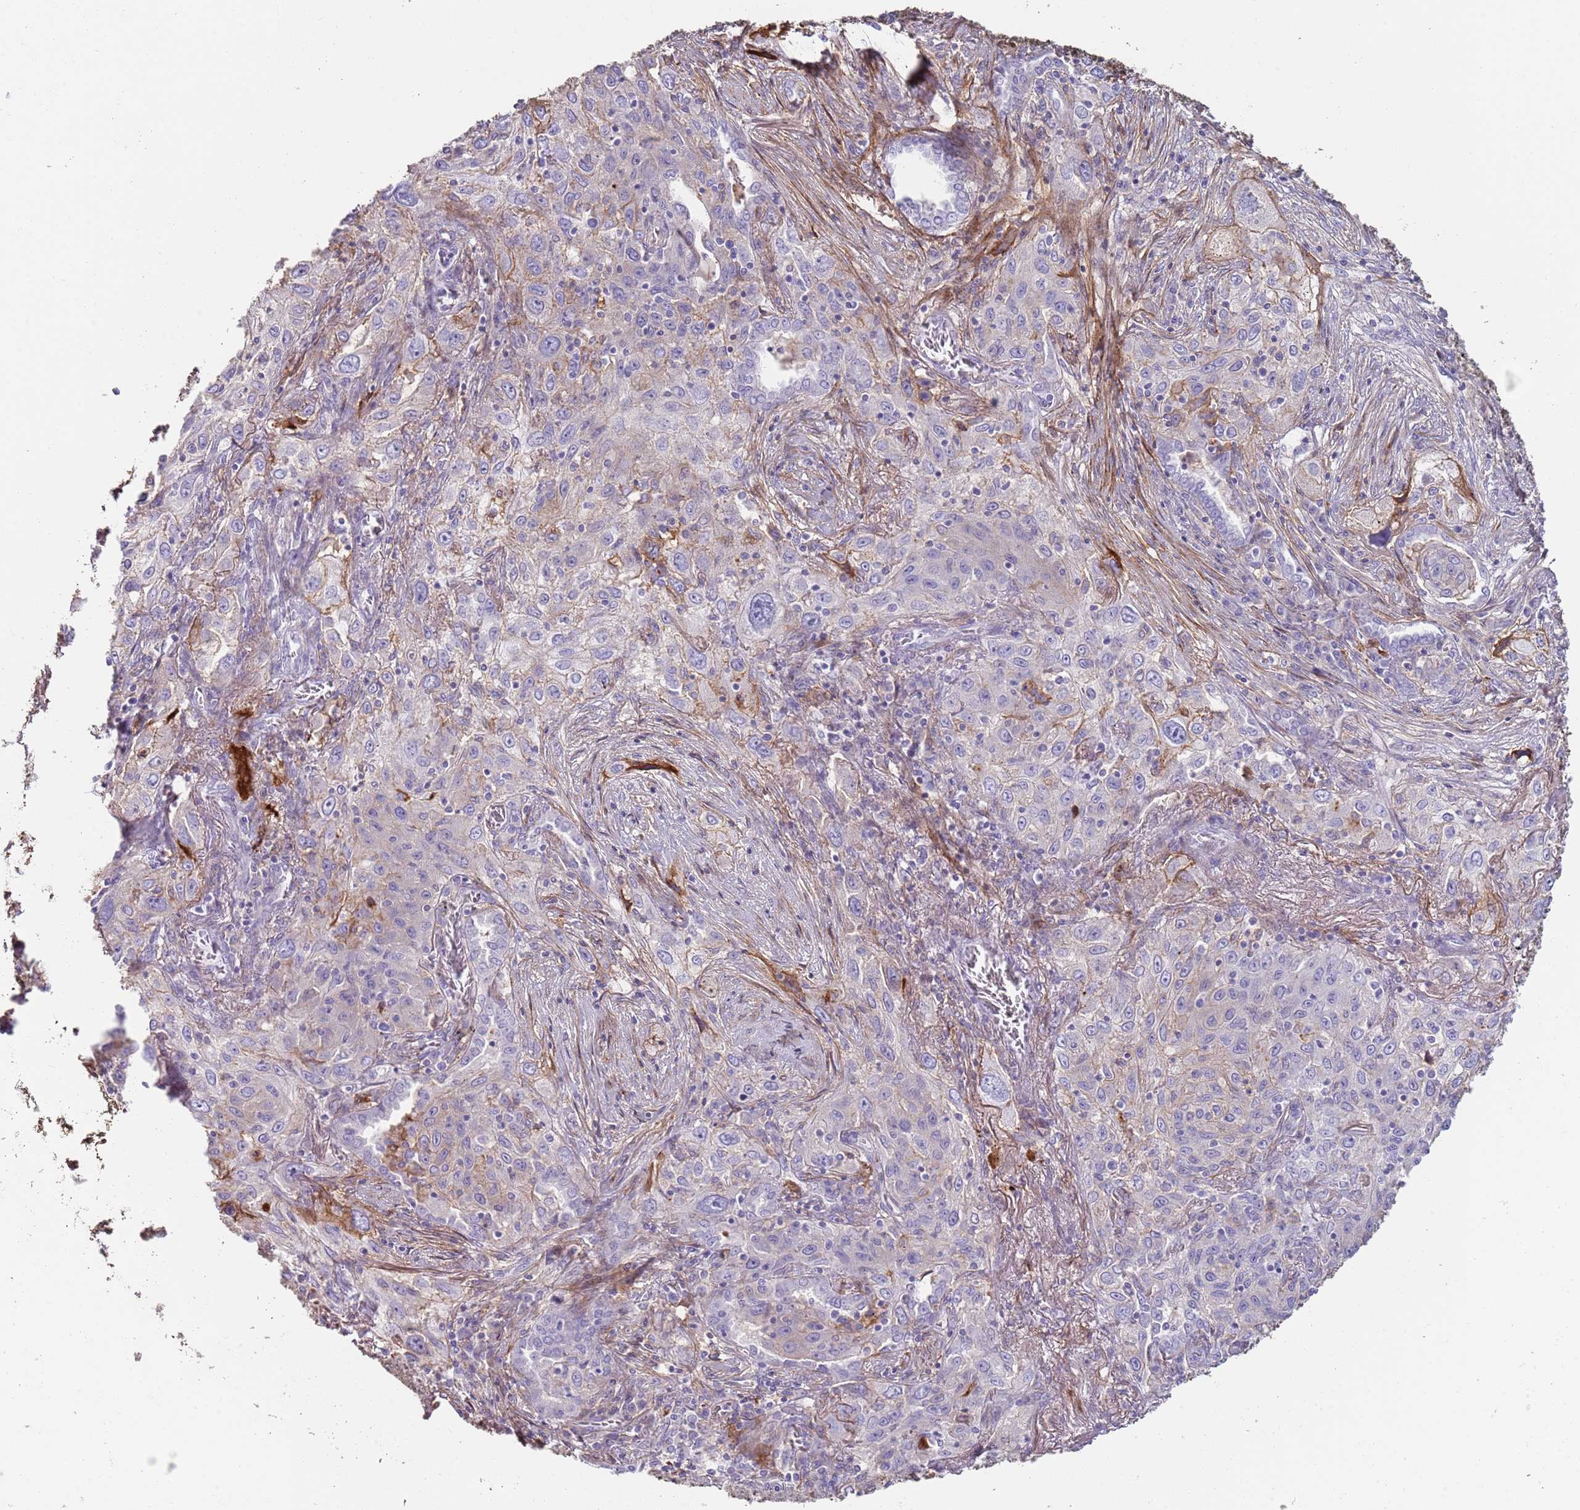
{"staining": {"intensity": "negative", "quantity": "none", "location": "none"}, "tissue": "lung cancer", "cell_type": "Tumor cells", "image_type": "cancer", "snomed": [{"axis": "morphology", "description": "Squamous cell carcinoma, NOS"}, {"axis": "topography", "description": "Lung"}], "caption": "High magnification brightfield microscopy of lung cancer (squamous cell carcinoma) stained with DAB (3,3'-diaminobenzidine) (brown) and counterstained with hematoxylin (blue): tumor cells show no significant staining.", "gene": "NBPF3", "patient": {"sex": "female", "age": 69}}